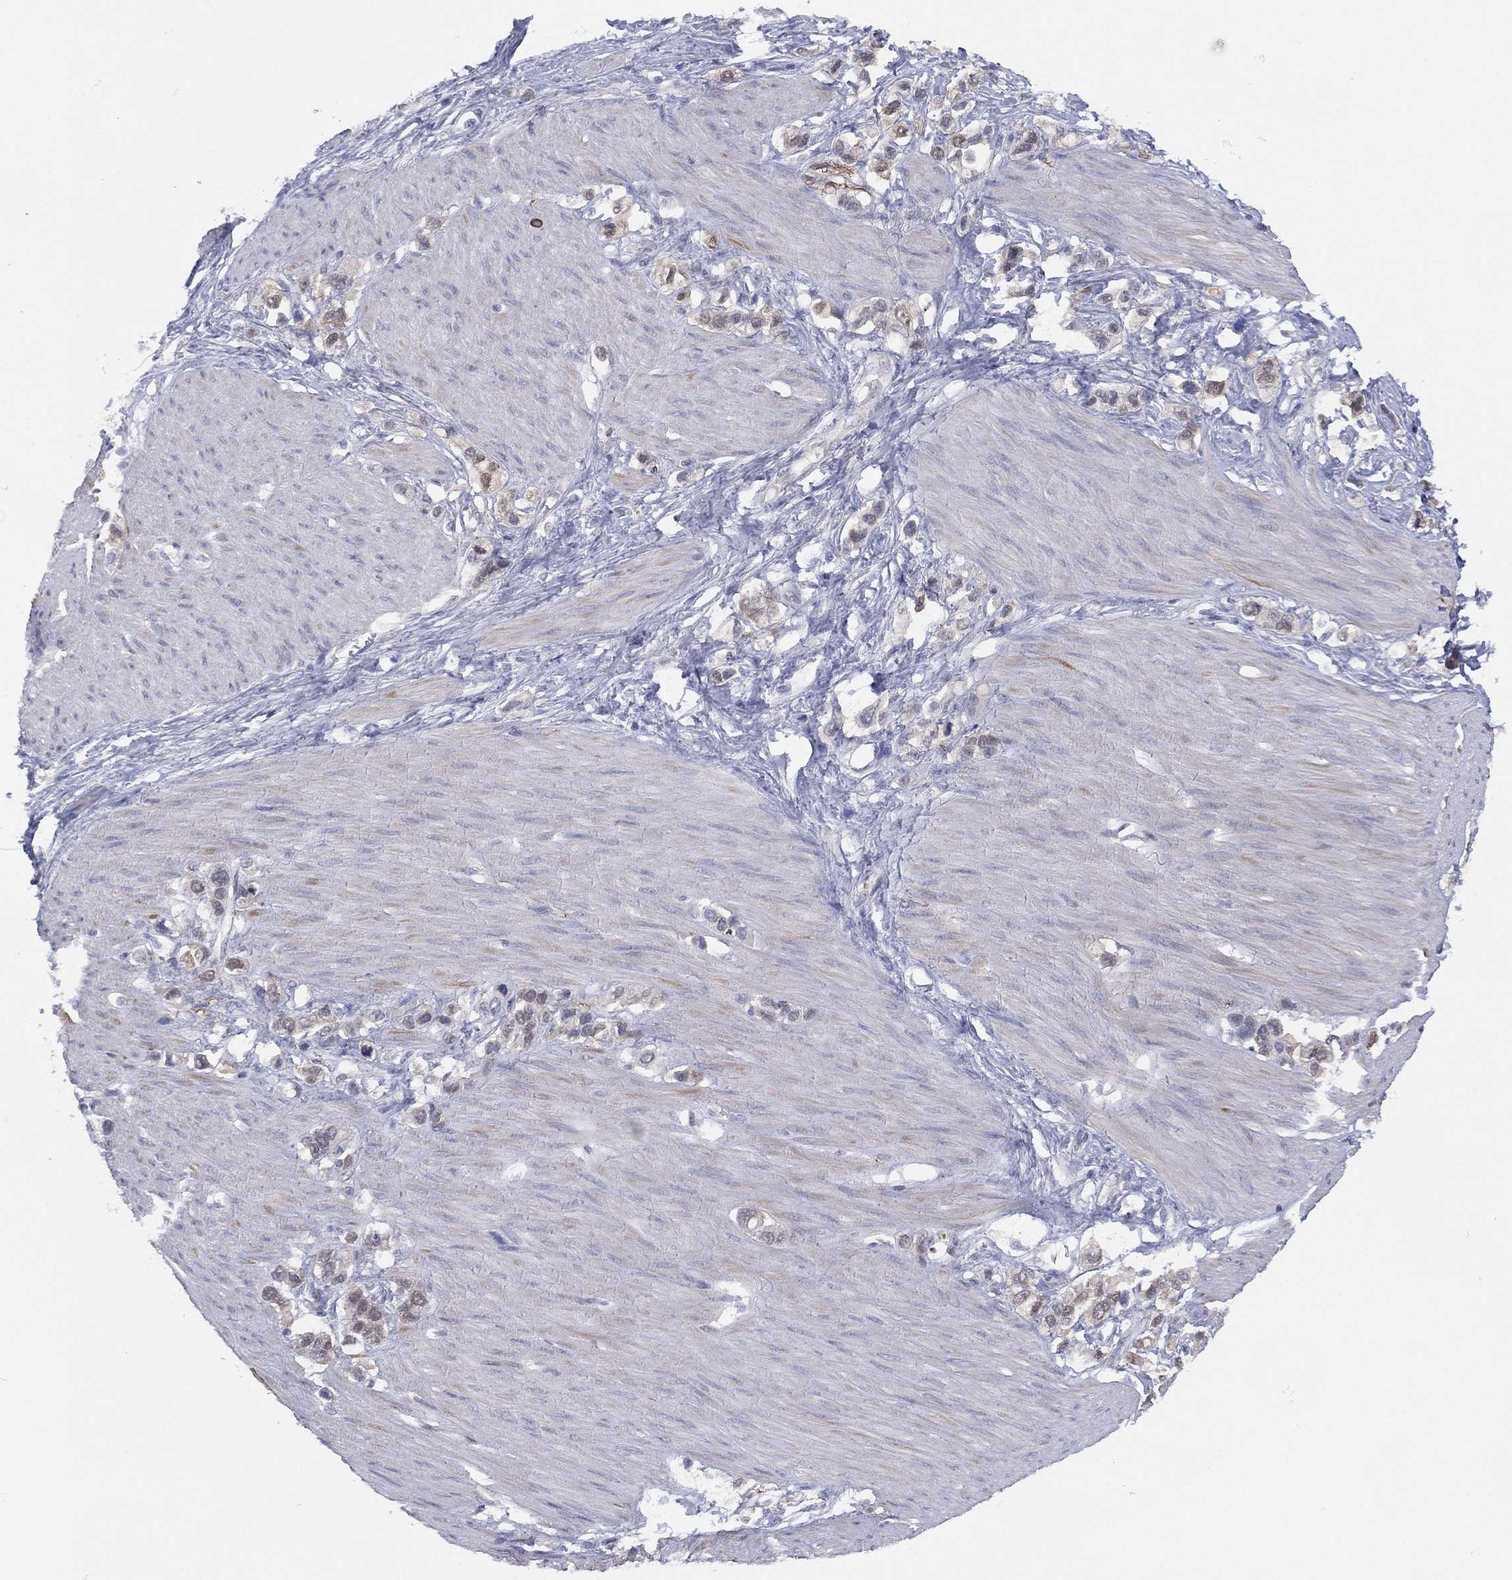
{"staining": {"intensity": "negative", "quantity": "none", "location": "none"}, "tissue": "stomach cancer", "cell_type": "Tumor cells", "image_type": "cancer", "snomed": [{"axis": "morphology", "description": "Normal tissue, NOS"}, {"axis": "morphology", "description": "Adenocarcinoma, NOS"}, {"axis": "morphology", "description": "Adenocarcinoma, High grade"}, {"axis": "topography", "description": "Stomach, upper"}, {"axis": "topography", "description": "Stomach"}], "caption": "IHC photomicrograph of stomach adenocarcinoma (high-grade) stained for a protein (brown), which reveals no positivity in tumor cells.", "gene": "DDAH1", "patient": {"sex": "female", "age": 65}}